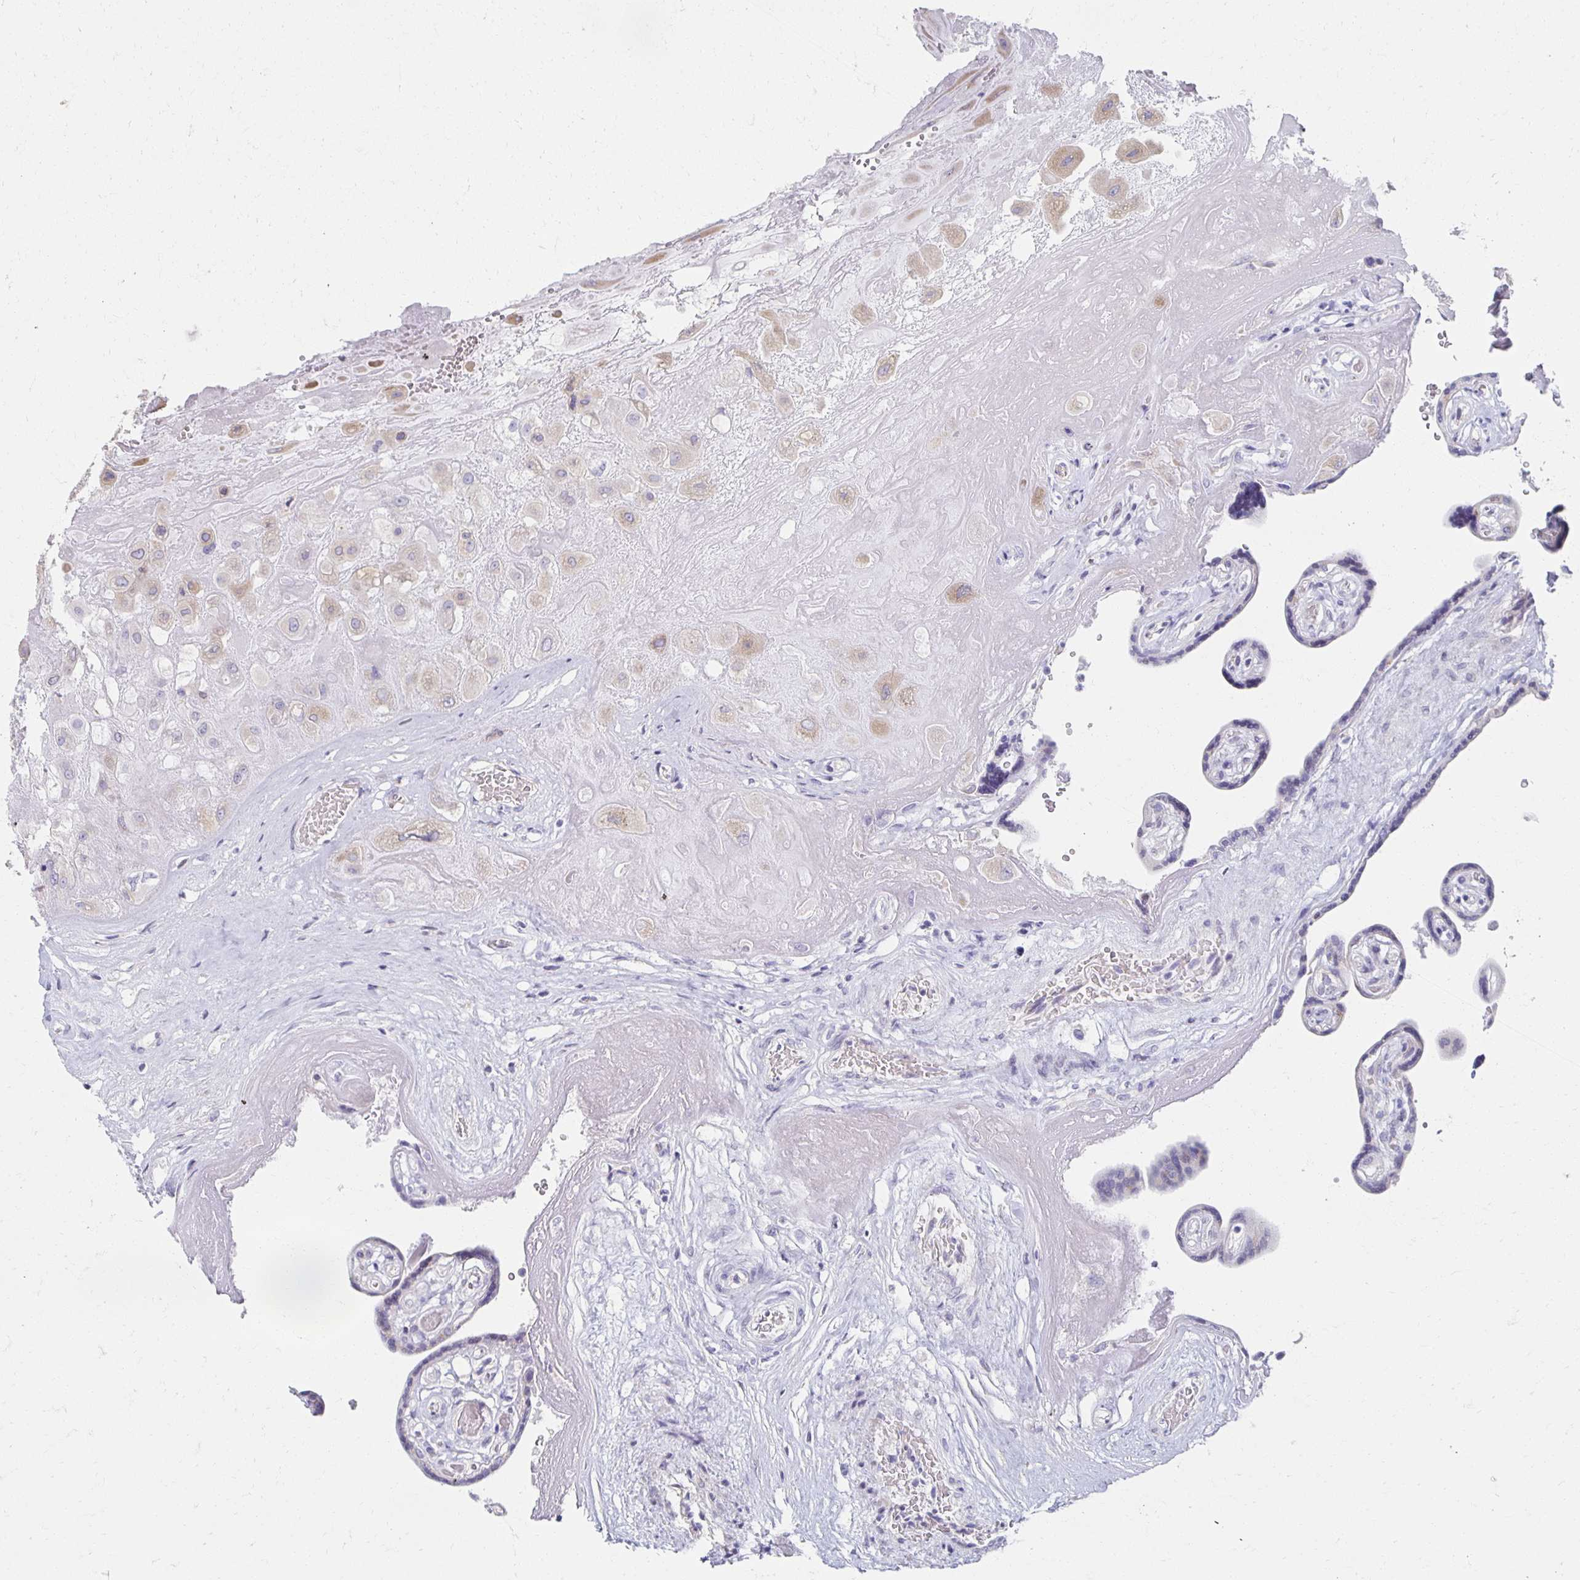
{"staining": {"intensity": "weak", "quantity": ">75%", "location": "cytoplasmic/membranous"}, "tissue": "placenta", "cell_type": "Decidual cells", "image_type": "normal", "snomed": [{"axis": "morphology", "description": "Normal tissue, NOS"}, {"axis": "topography", "description": "Placenta"}], "caption": "Immunohistochemistry (IHC) histopathology image of unremarkable placenta: human placenta stained using IHC demonstrates low levels of weak protein expression localized specifically in the cytoplasmic/membranous of decidual cells, appearing as a cytoplasmic/membranous brown color.", "gene": "TEX44", "patient": {"sex": "female", "age": 32}}